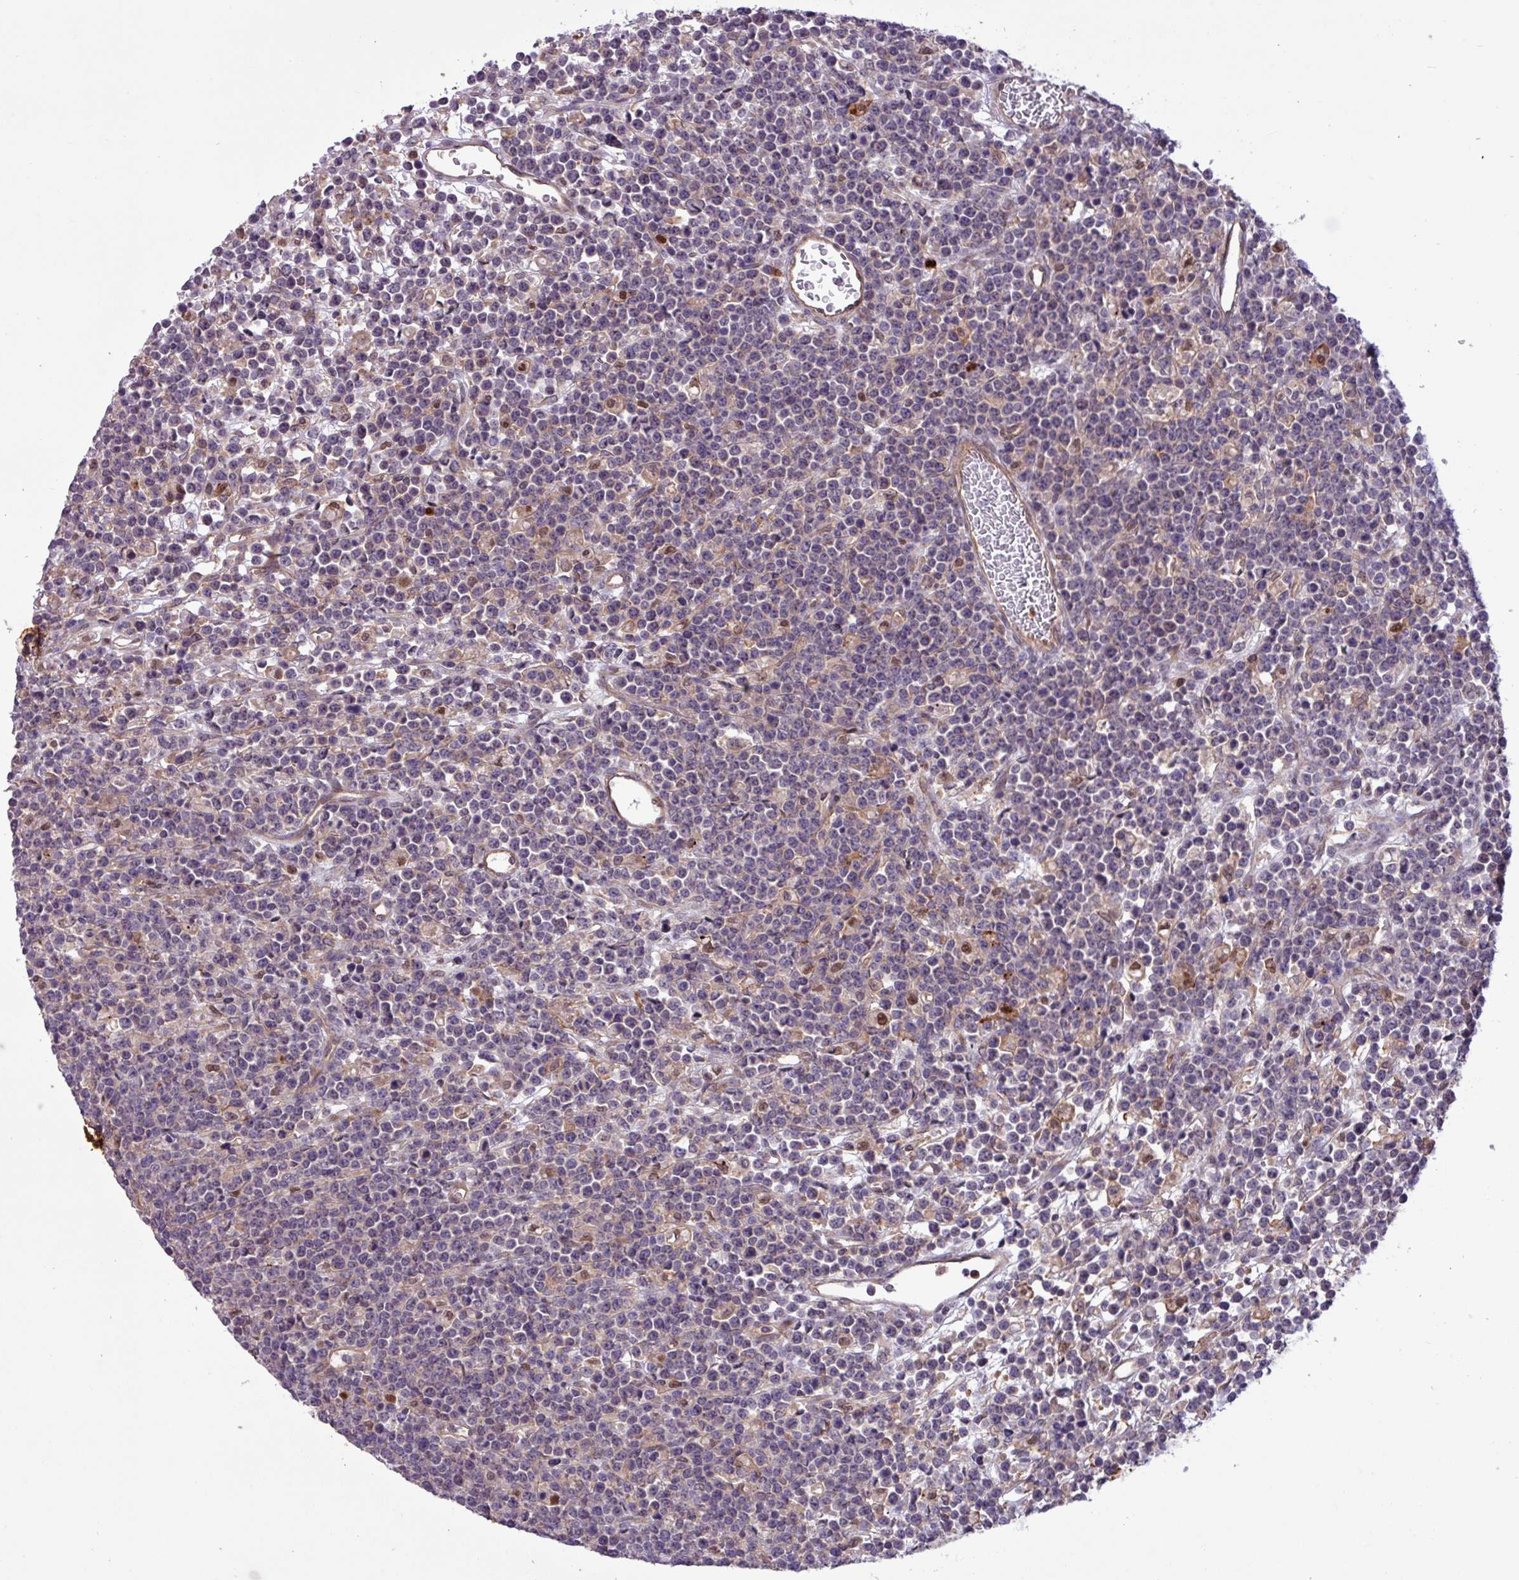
{"staining": {"intensity": "negative", "quantity": "none", "location": "none"}, "tissue": "lymphoma", "cell_type": "Tumor cells", "image_type": "cancer", "snomed": [{"axis": "morphology", "description": "Malignant lymphoma, non-Hodgkin's type, High grade"}, {"axis": "topography", "description": "Ovary"}], "caption": "IHC of lymphoma exhibits no expression in tumor cells.", "gene": "CNTRL", "patient": {"sex": "female", "age": 56}}